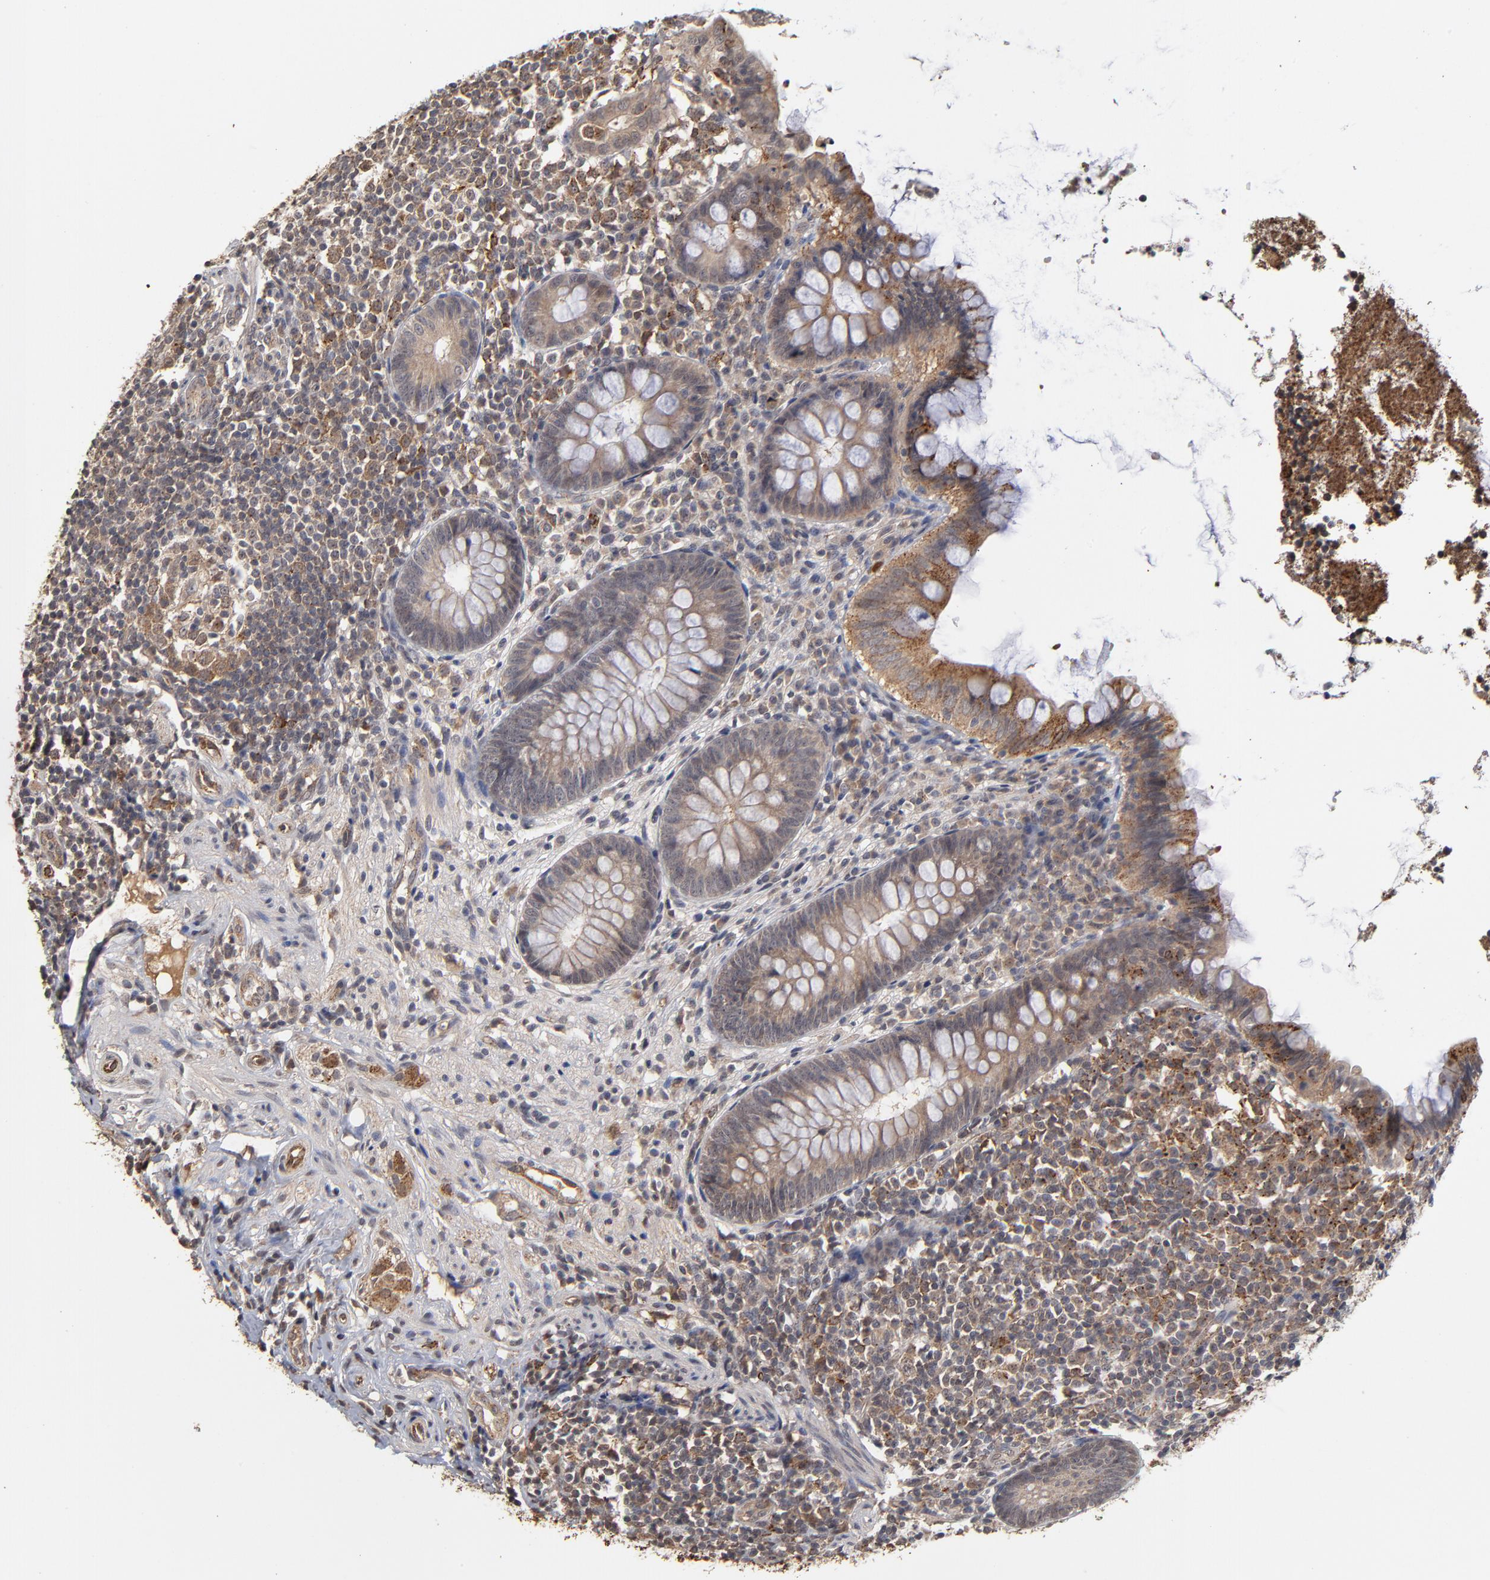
{"staining": {"intensity": "moderate", "quantity": ">75%", "location": "cytoplasmic/membranous"}, "tissue": "appendix", "cell_type": "Glandular cells", "image_type": "normal", "snomed": [{"axis": "morphology", "description": "Normal tissue, NOS"}, {"axis": "topography", "description": "Appendix"}], "caption": "Immunohistochemistry of normal human appendix reveals medium levels of moderate cytoplasmic/membranous expression in approximately >75% of glandular cells. The staining was performed using DAB, with brown indicating positive protein expression. Nuclei are stained blue with hematoxylin.", "gene": "ASB8", "patient": {"sex": "female", "age": 66}}